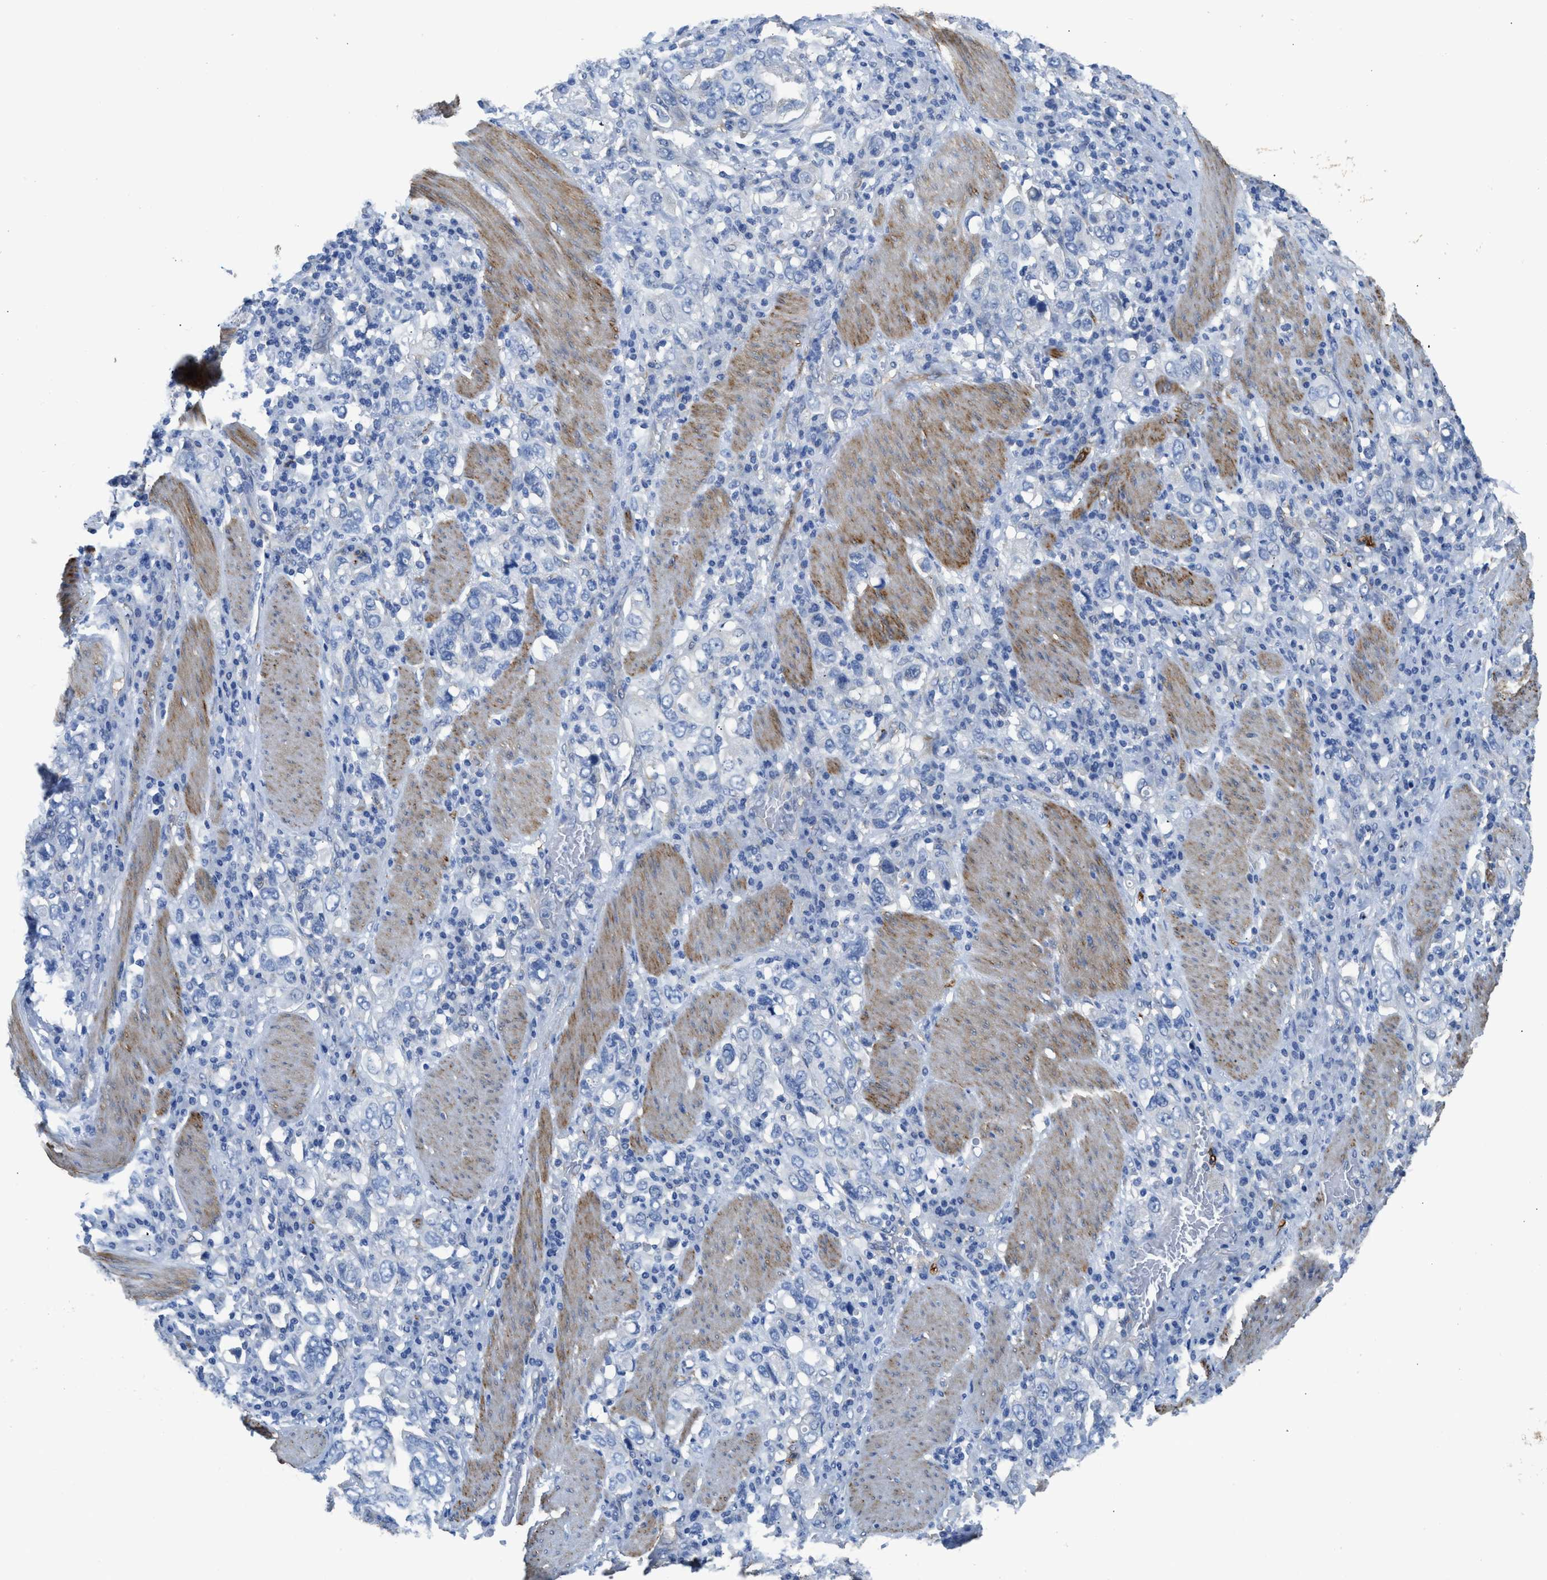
{"staining": {"intensity": "strong", "quantity": "<25%", "location": "cytoplasmic/membranous"}, "tissue": "stomach cancer", "cell_type": "Tumor cells", "image_type": "cancer", "snomed": [{"axis": "morphology", "description": "Adenocarcinoma, NOS"}, {"axis": "topography", "description": "Stomach, upper"}], "caption": "Tumor cells display medium levels of strong cytoplasmic/membranous staining in approximately <25% of cells in human adenocarcinoma (stomach).", "gene": "ZSWIM5", "patient": {"sex": "male", "age": 62}}